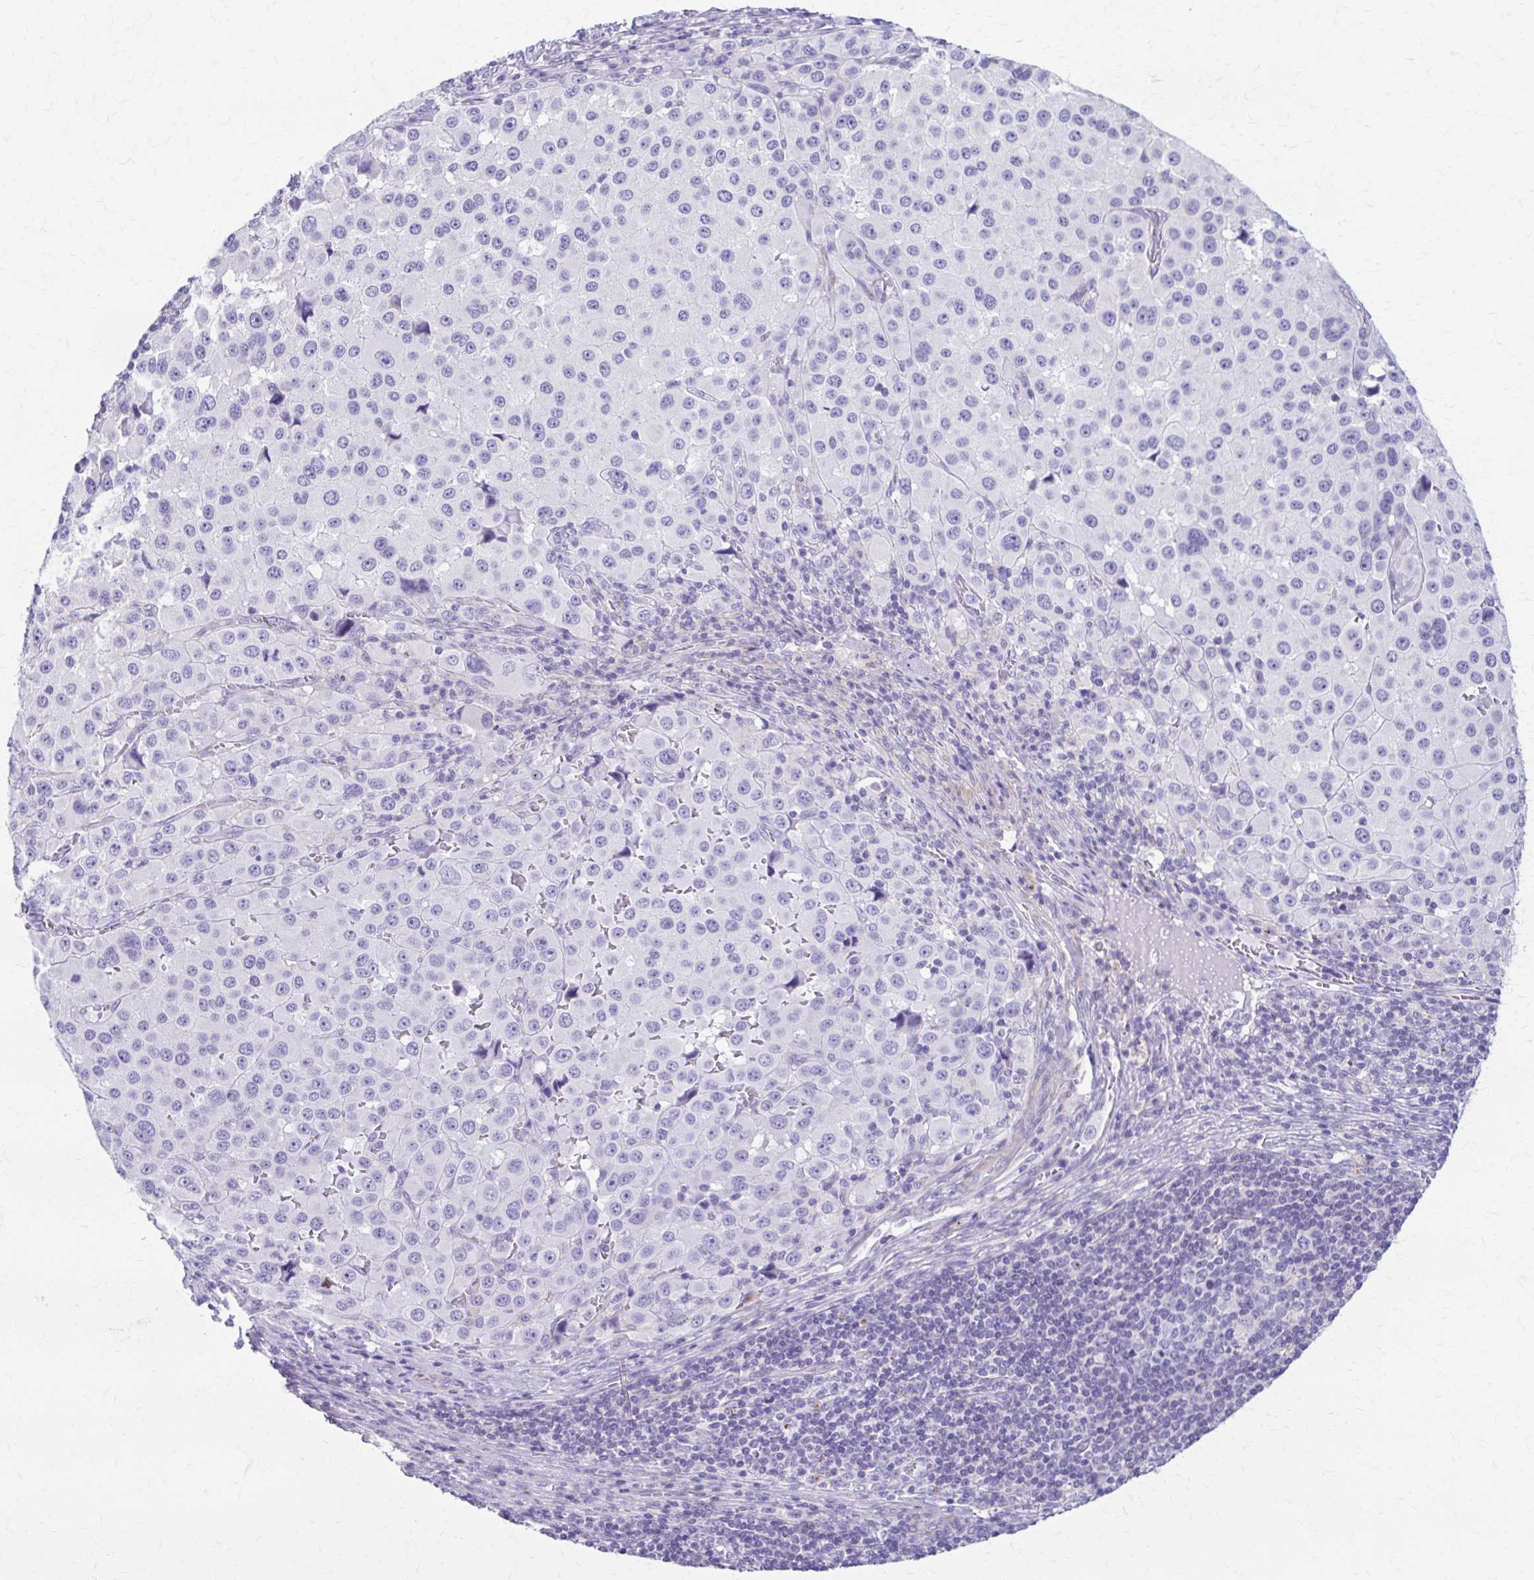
{"staining": {"intensity": "negative", "quantity": "none", "location": "none"}, "tissue": "melanoma", "cell_type": "Tumor cells", "image_type": "cancer", "snomed": [{"axis": "morphology", "description": "Malignant melanoma, Metastatic site"}, {"axis": "topography", "description": "Lymph node"}], "caption": "Photomicrograph shows no protein expression in tumor cells of malignant melanoma (metastatic site) tissue. Brightfield microscopy of IHC stained with DAB (brown) and hematoxylin (blue), captured at high magnification.", "gene": "DSP", "patient": {"sex": "female", "age": 65}}